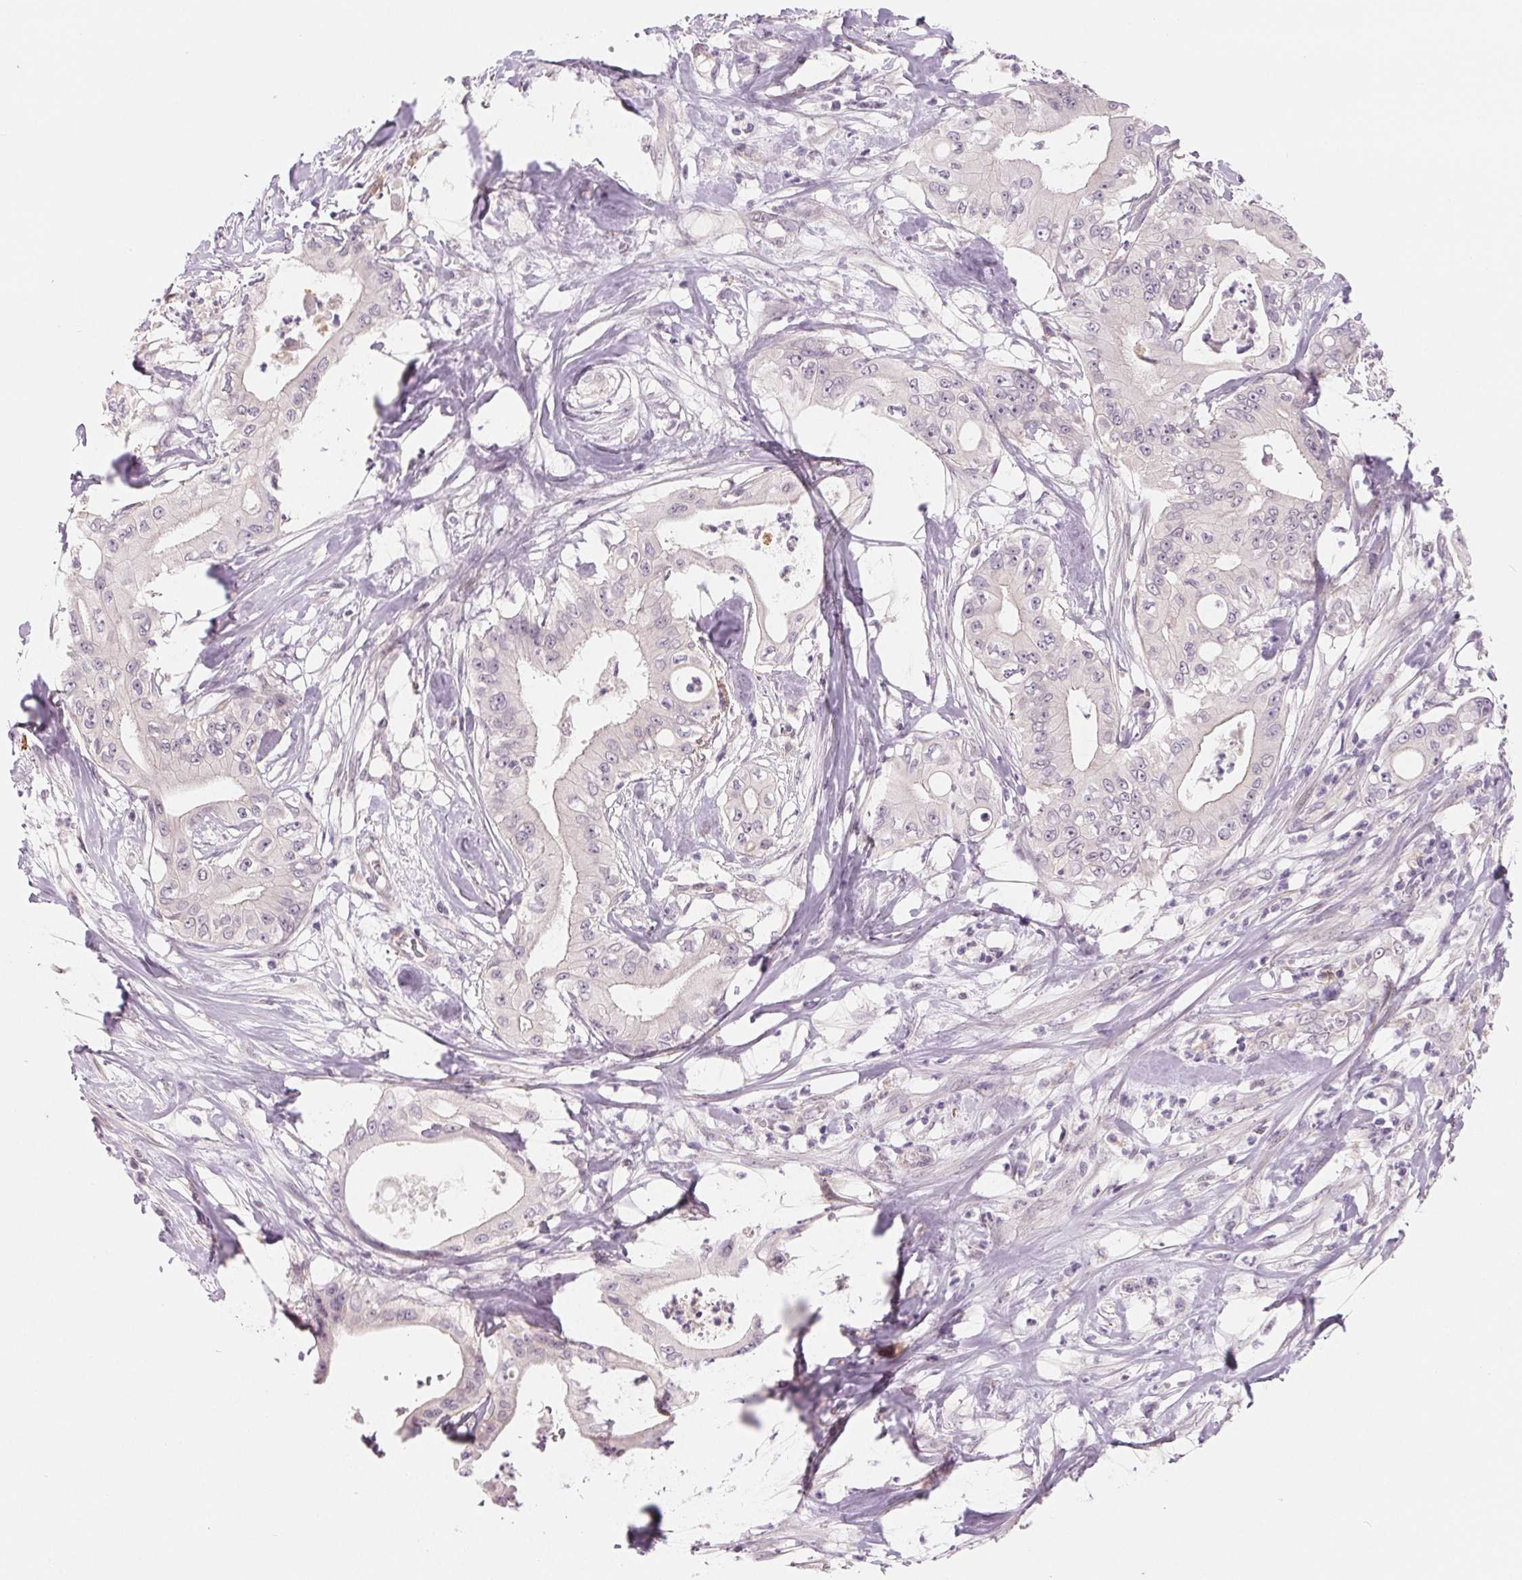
{"staining": {"intensity": "negative", "quantity": "none", "location": "none"}, "tissue": "pancreatic cancer", "cell_type": "Tumor cells", "image_type": "cancer", "snomed": [{"axis": "morphology", "description": "Adenocarcinoma, NOS"}, {"axis": "topography", "description": "Pancreas"}], "caption": "Immunohistochemistry (IHC) of human adenocarcinoma (pancreatic) displays no expression in tumor cells.", "gene": "CFC1", "patient": {"sex": "male", "age": 71}}